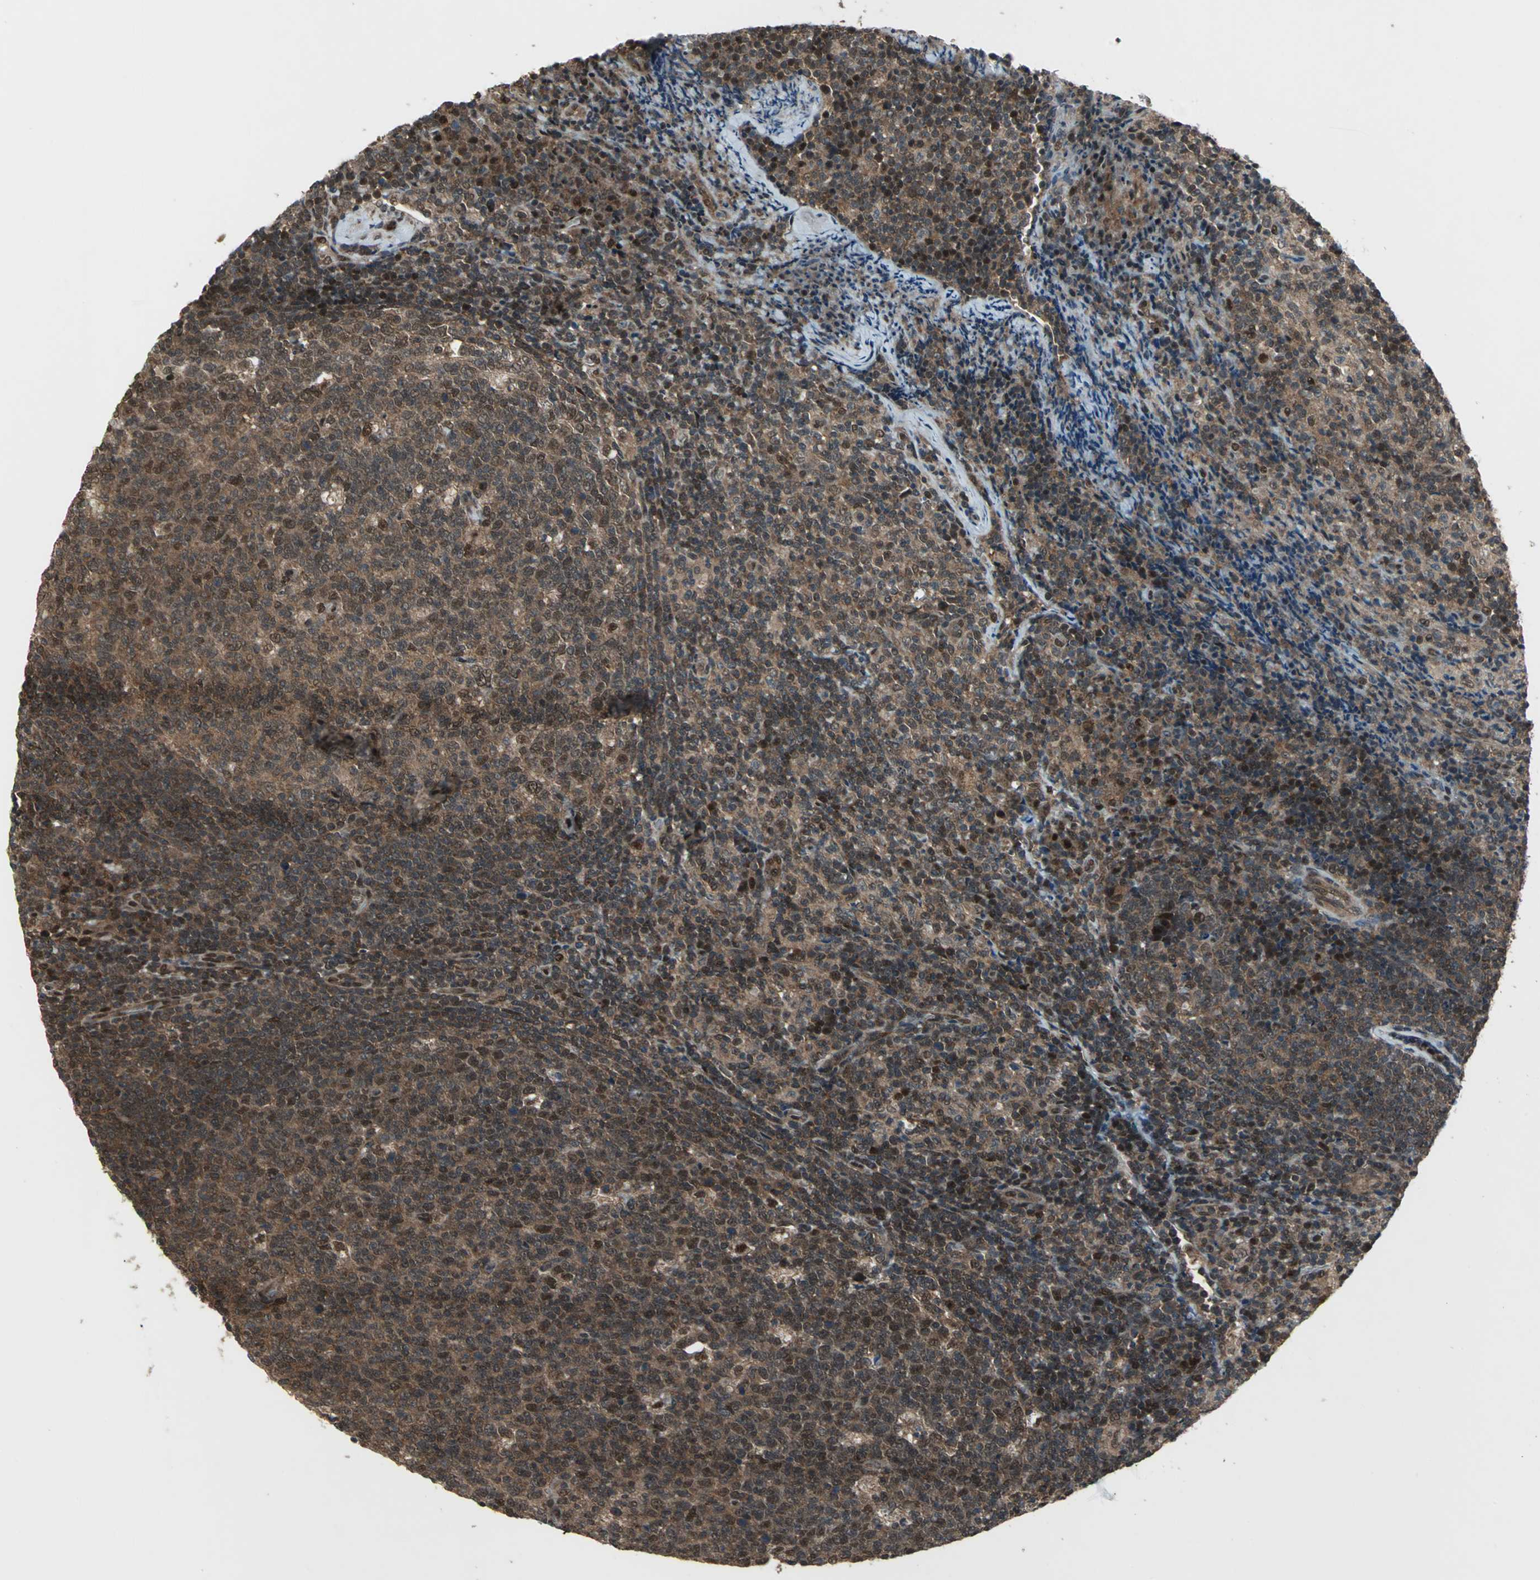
{"staining": {"intensity": "moderate", "quantity": ">75%", "location": "cytoplasmic/membranous,nuclear"}, "tissue": "lymph node", "cell_type": "Germinal center cells", "image_type": "normal", "snomed": [{"axis": "morphology", "description": "Normal tissue, NOS"}, {"axis": "morphology", "description": "Inflammation, NOS"}, {"axis": "topography", "description": "Lymph node"}], "caption": "Immunohistochemistry (IHC) image of unremarkable lymph node stained for a protein (brown), which displays medium levels of moderate cytoplasmic/membranous,nuclear positivity in about >75% of germinal center cells.", "gene": "COPS5", "patient": {"sex": "male", "age": 55}}